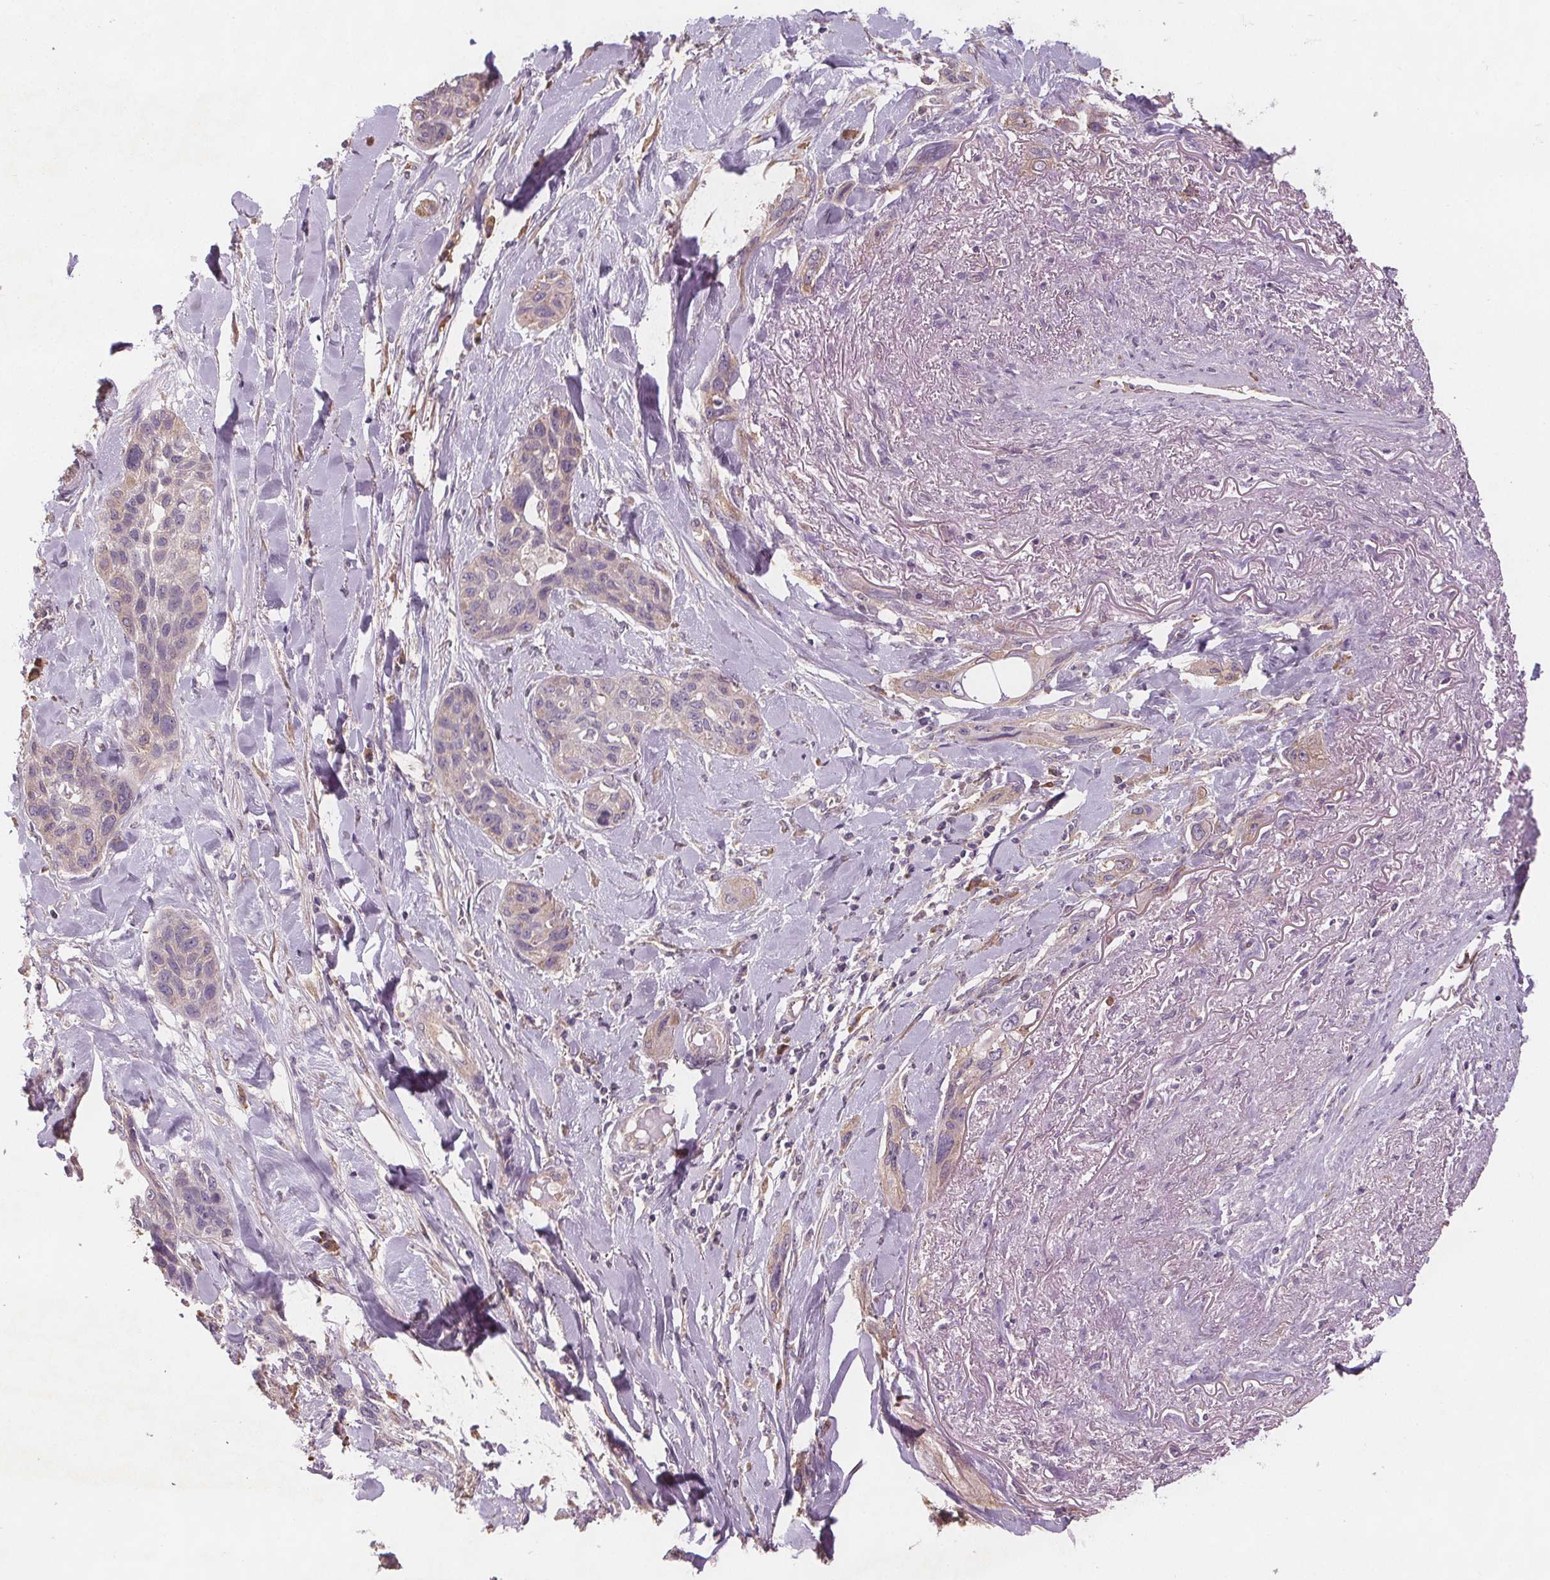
{"staining": {"intensity": "negative", "quantity": "none", "location": "none"}, "tissue": "lung cancer", "cell_type": "Tumor cells", "image_type": "cancer", "snomed": [{"axis": "morphology", "description": "Squamous cell carcinoma, NOS"}, {"axis": "topography", "description": "Lung"}], "caption": "There is no significant expression in tumor cells of lung cancer.", "gene": "TMEM80", "patient": {"sex": "female", "age": 70}}